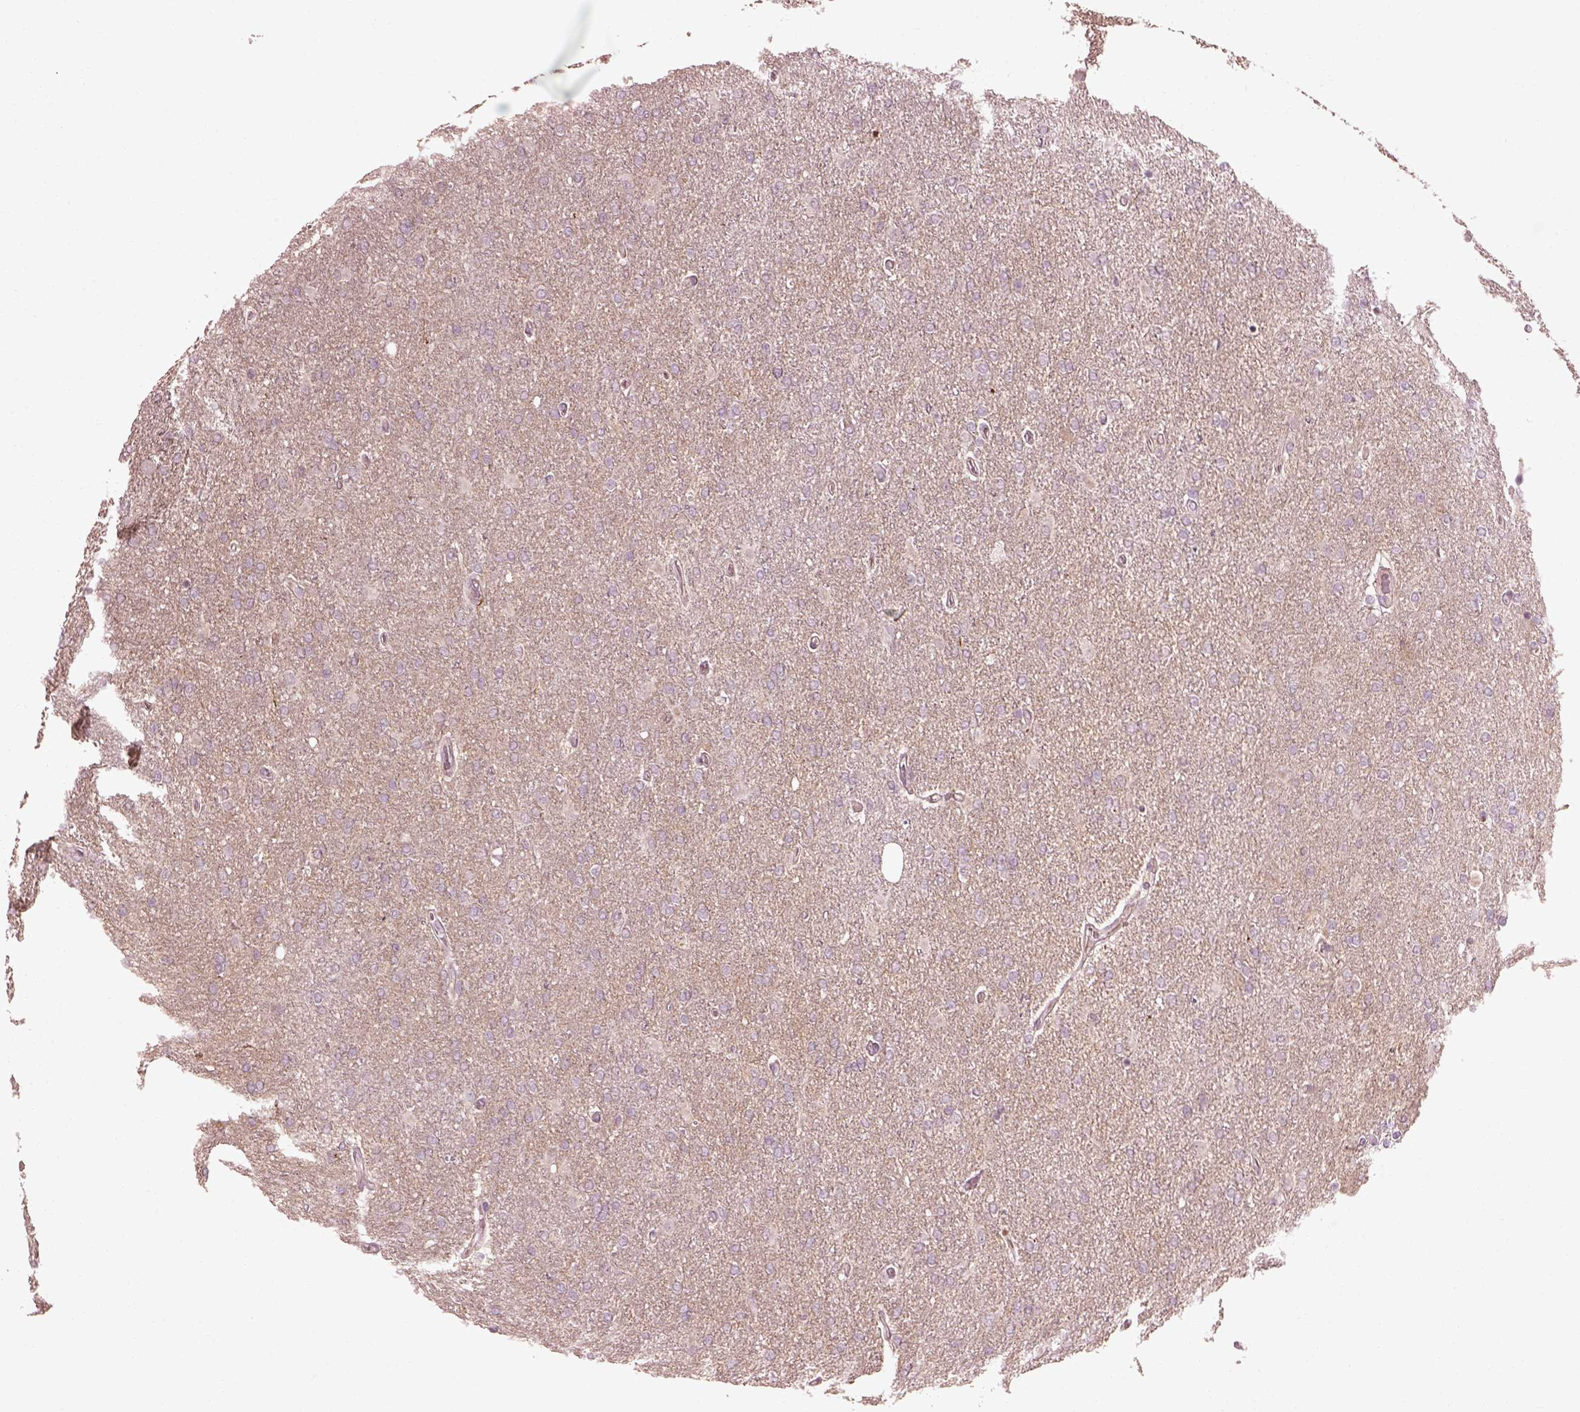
{"staining": {"intensity": "negative", "quantity": "none", "location": "none"}, "tissue": "glioma", "cell_type": "Tumor cells", "image_type": "cancer", "snomed": [{"axis": "morphology", "description": "Glioma, malignant, High grade"}, {"axis": "topography", "description": "Cerebral cortex"}], "caption": "DAB (3,3'-diaminobenzidine) immunohistochemical staining of human high-grade glioma (malignant) demonstrates no significant expression in tumor cells.", "gene": "EFEMP1", "patient": {"sex": "male", "age": 70}}